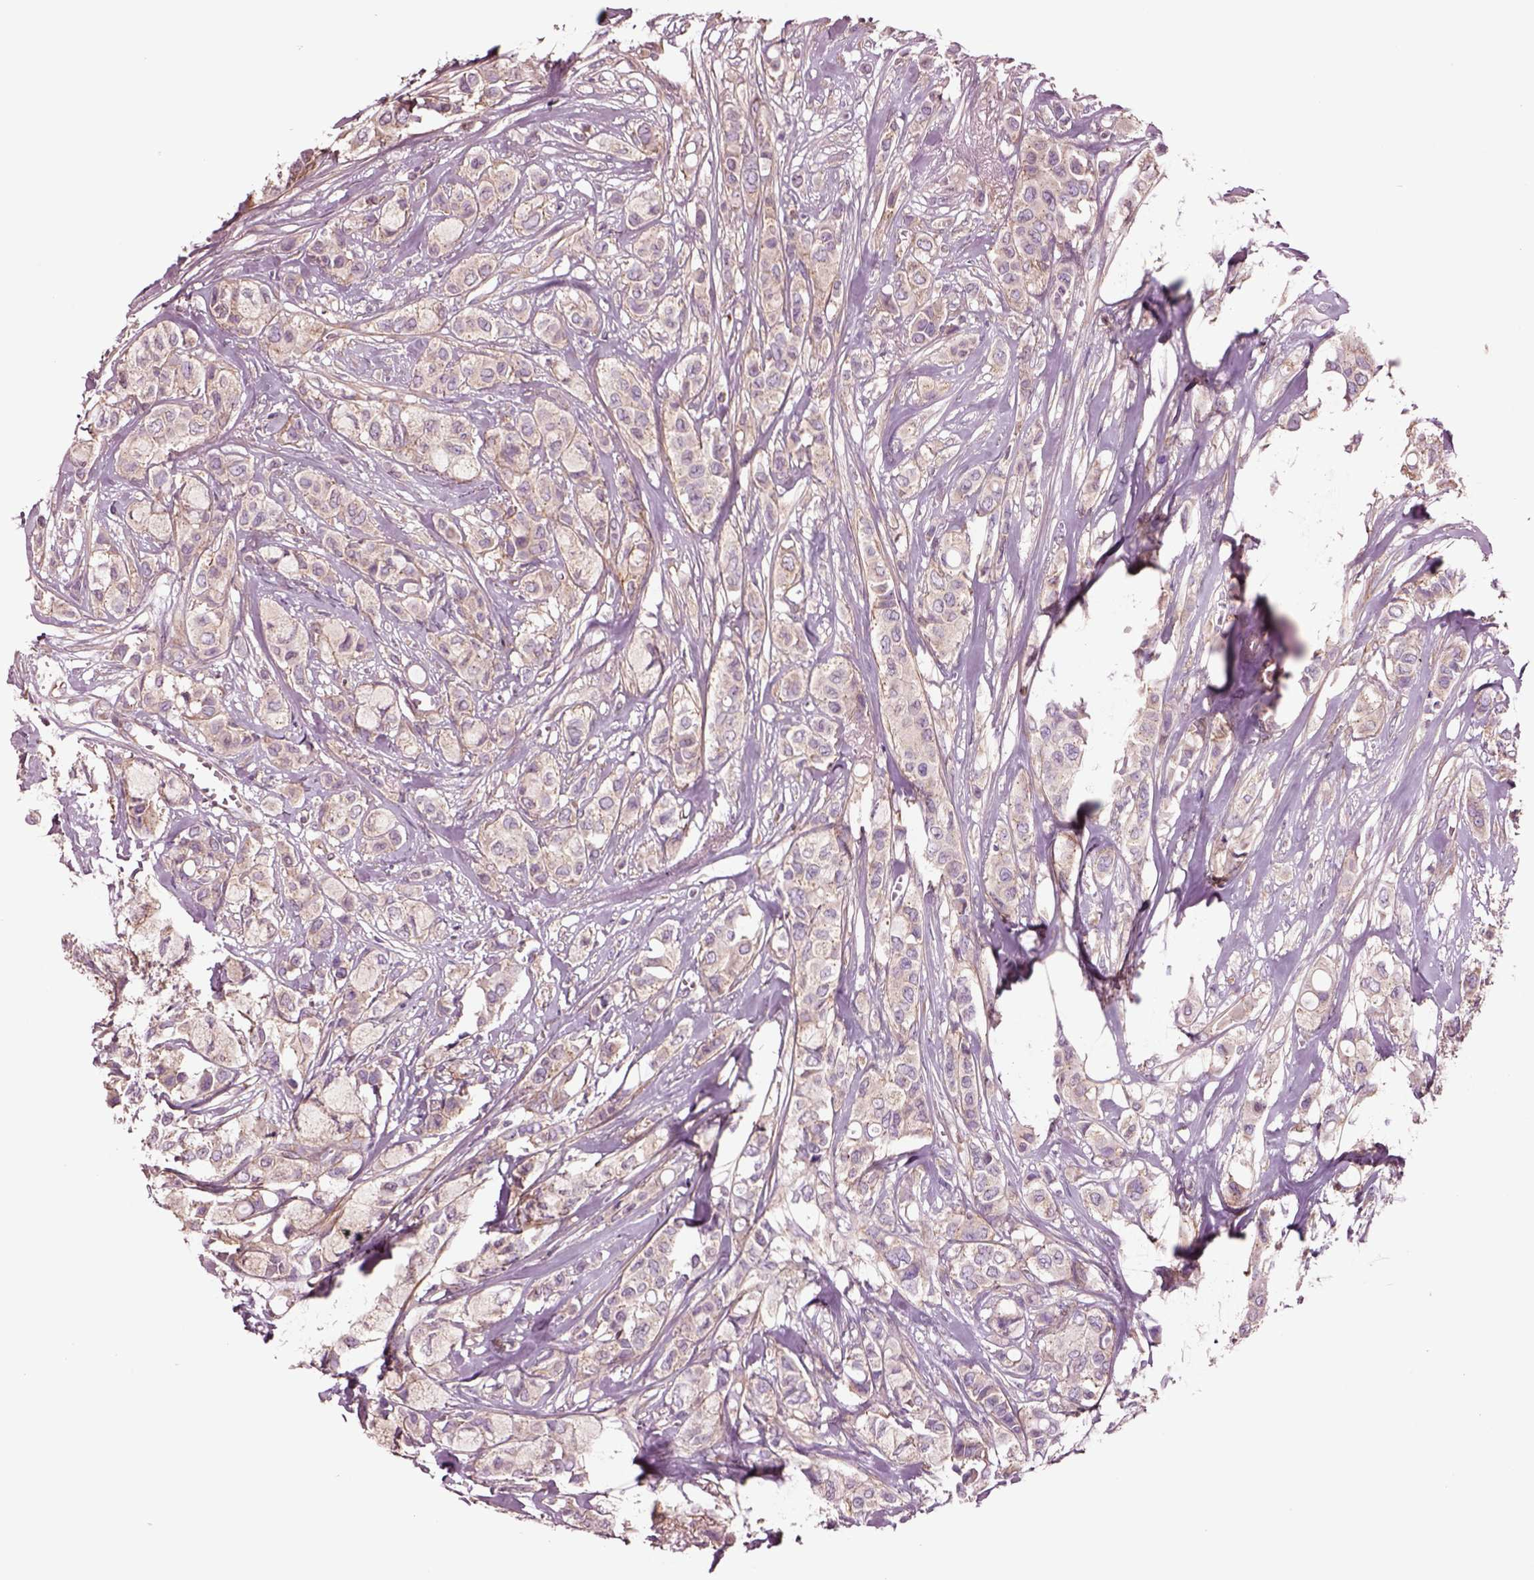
{"staining": {"intensity": "negative", "quantity": "none", "location": "none"}, "tissue": "breast cancer", "cell_type": "Tumor cells", "image_type": "cancer", "snomed": [{"axis": "morphology", "description": "Duct carcinoma"}, {"axis": "topography", "description": "Breast"}], "caption": "Breast infiltrating ductal carcinoma was stained to show a protein in brown. There is no significant positivity in tumor cells. (DAB IHC, high magnification).", "gene": "SEC23A", "patient": {"sex": "female", "age": 85}}